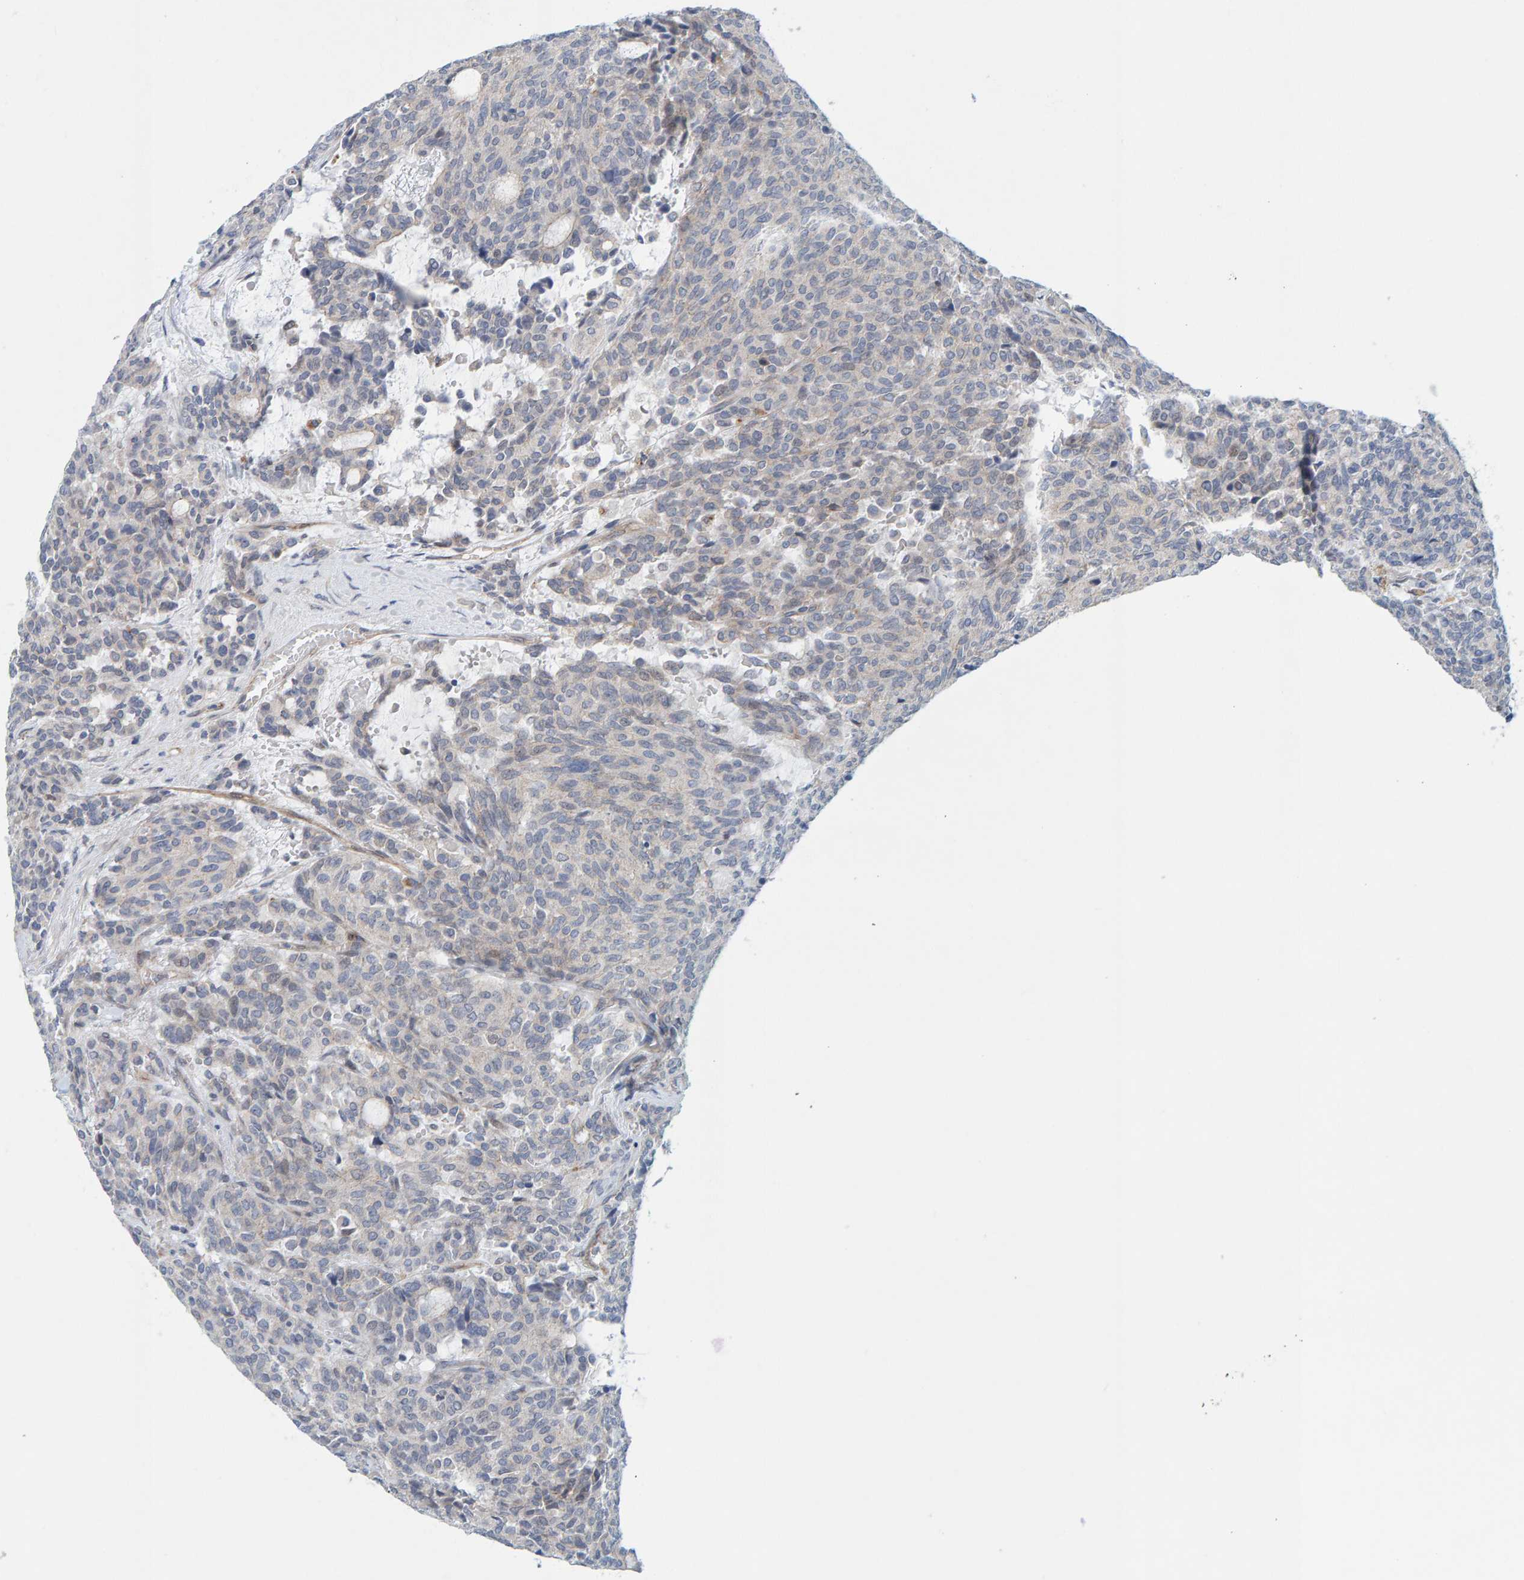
{"staining": {"intensity": "negative", "quantity": "none", "location": "none"}, "tissue": "carcinoid", "cell_type": "Tumor cells", "image_type": "cancer", "snomed": [{"axis": "morphology", "description": "Carcinoid, malignant, NOS"}, {"axis": "topography", "description": "Pancreas"}], "caption": "DAB immunohistochemical staining of human carcinoid exhibits no significant staining in tumor cells.", "gene": "KRBA2", "patient": {"sex": "female", "age": 54}}